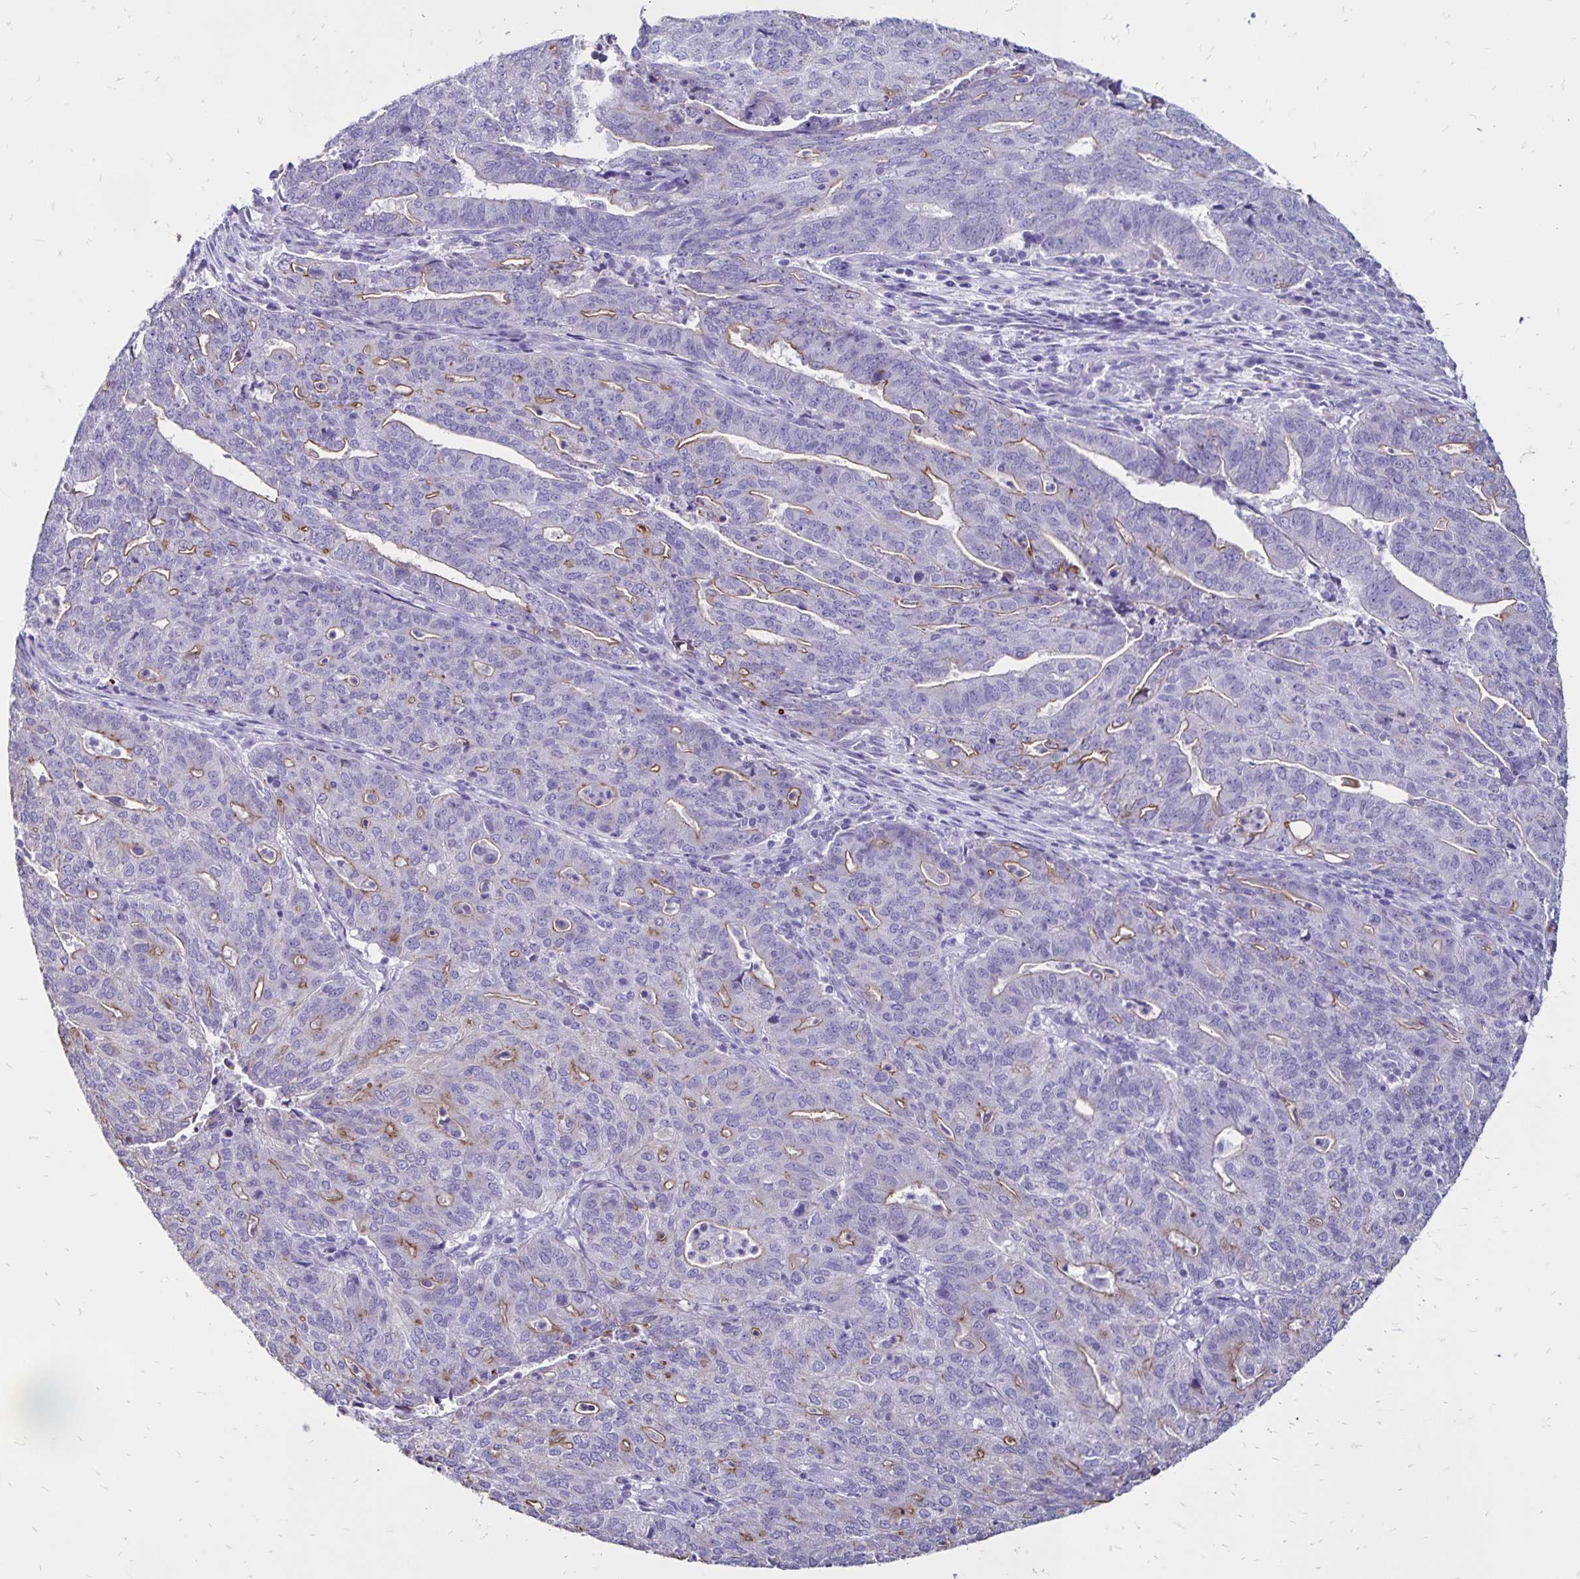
{"staining": {"intensity": "weak", "quantity": "25%-75%", "location": "cytoplasmic/membranous"}, "tissue": "endometrial cancer", "cell_type": "Tumor cells", "image_type": "cancer", "snomed": [{"axis": "morphology", "description": "Adenocarcinoma, NOS"}, {"axis": "topography", "description": "Endometrium"}], "caption": "IHC (DAB) staining of adenocarcinoma (endometrial) exhibits weak cytoplasmic/membranous protein positivity in approximately 25%-75% of tumor cells. The staining is performed using DAB brown chromogen to label protein expression. The nuclei are counter-stained blue using hematoxylin.", "gene": "EVPL", "patient": {"sex": "female", "age": 82}}